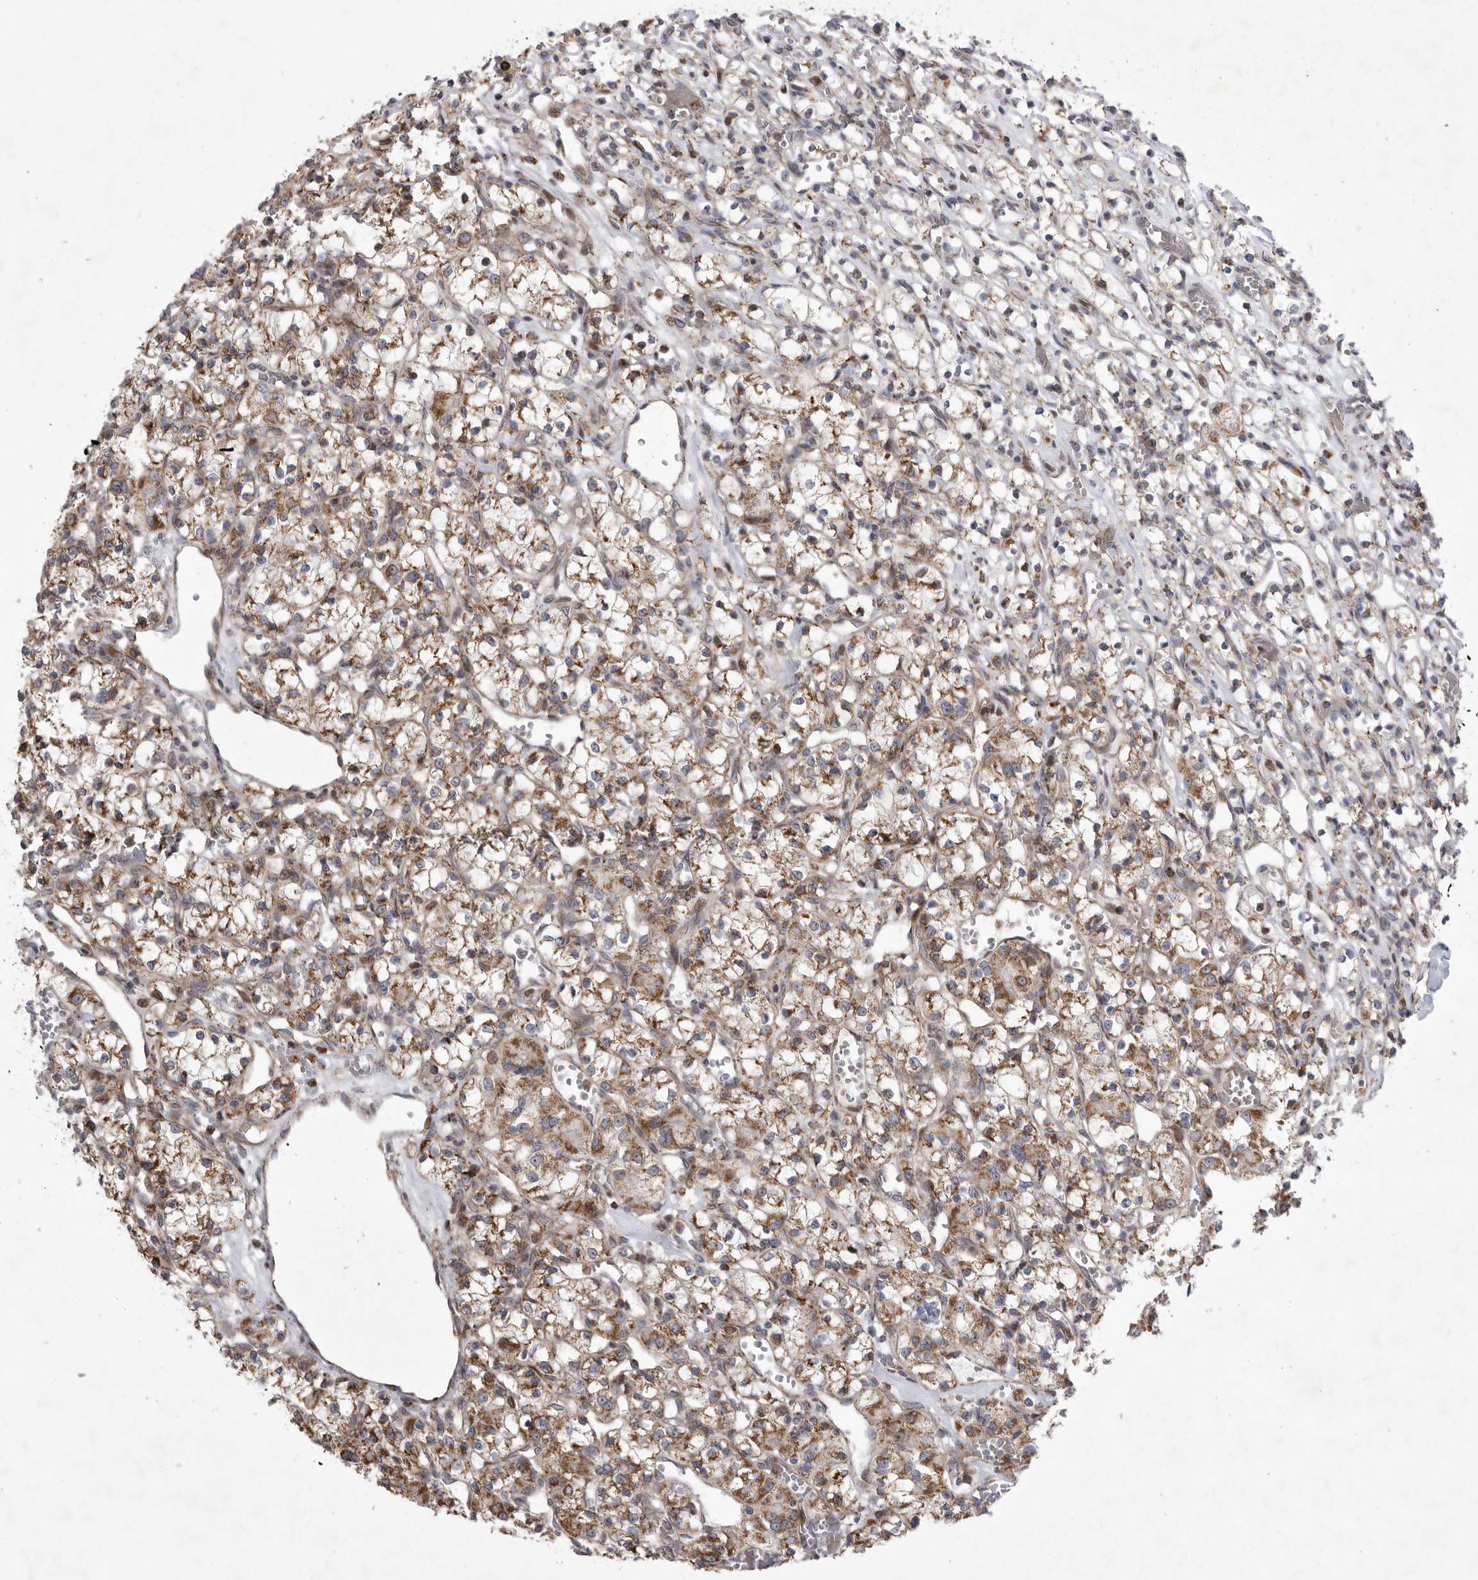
{"staining": {"intensity": "moderate", "quantity": ">75%", "location": "cytoplasmic/membranous"}, "tissue": "renal cancer", "cell_type": "Tumor cells", "image_type": "cancer", "snomed": [{"axis": "morphology", "description": "Adenocarcinoma, NOS"}, {"axis": "topography", "description": "Kidney"}], "caption": "Renal adenocarcinoma tissue displays moderate cytoplasmic/membranous staining in approximately >75% of tumor cells Immunohistochemistry (ihc) stains the protein of interest in brown and the nuclei are stained blue.", "gene": "MPZL1", "patient": {"sex": "female", "age": 59}}